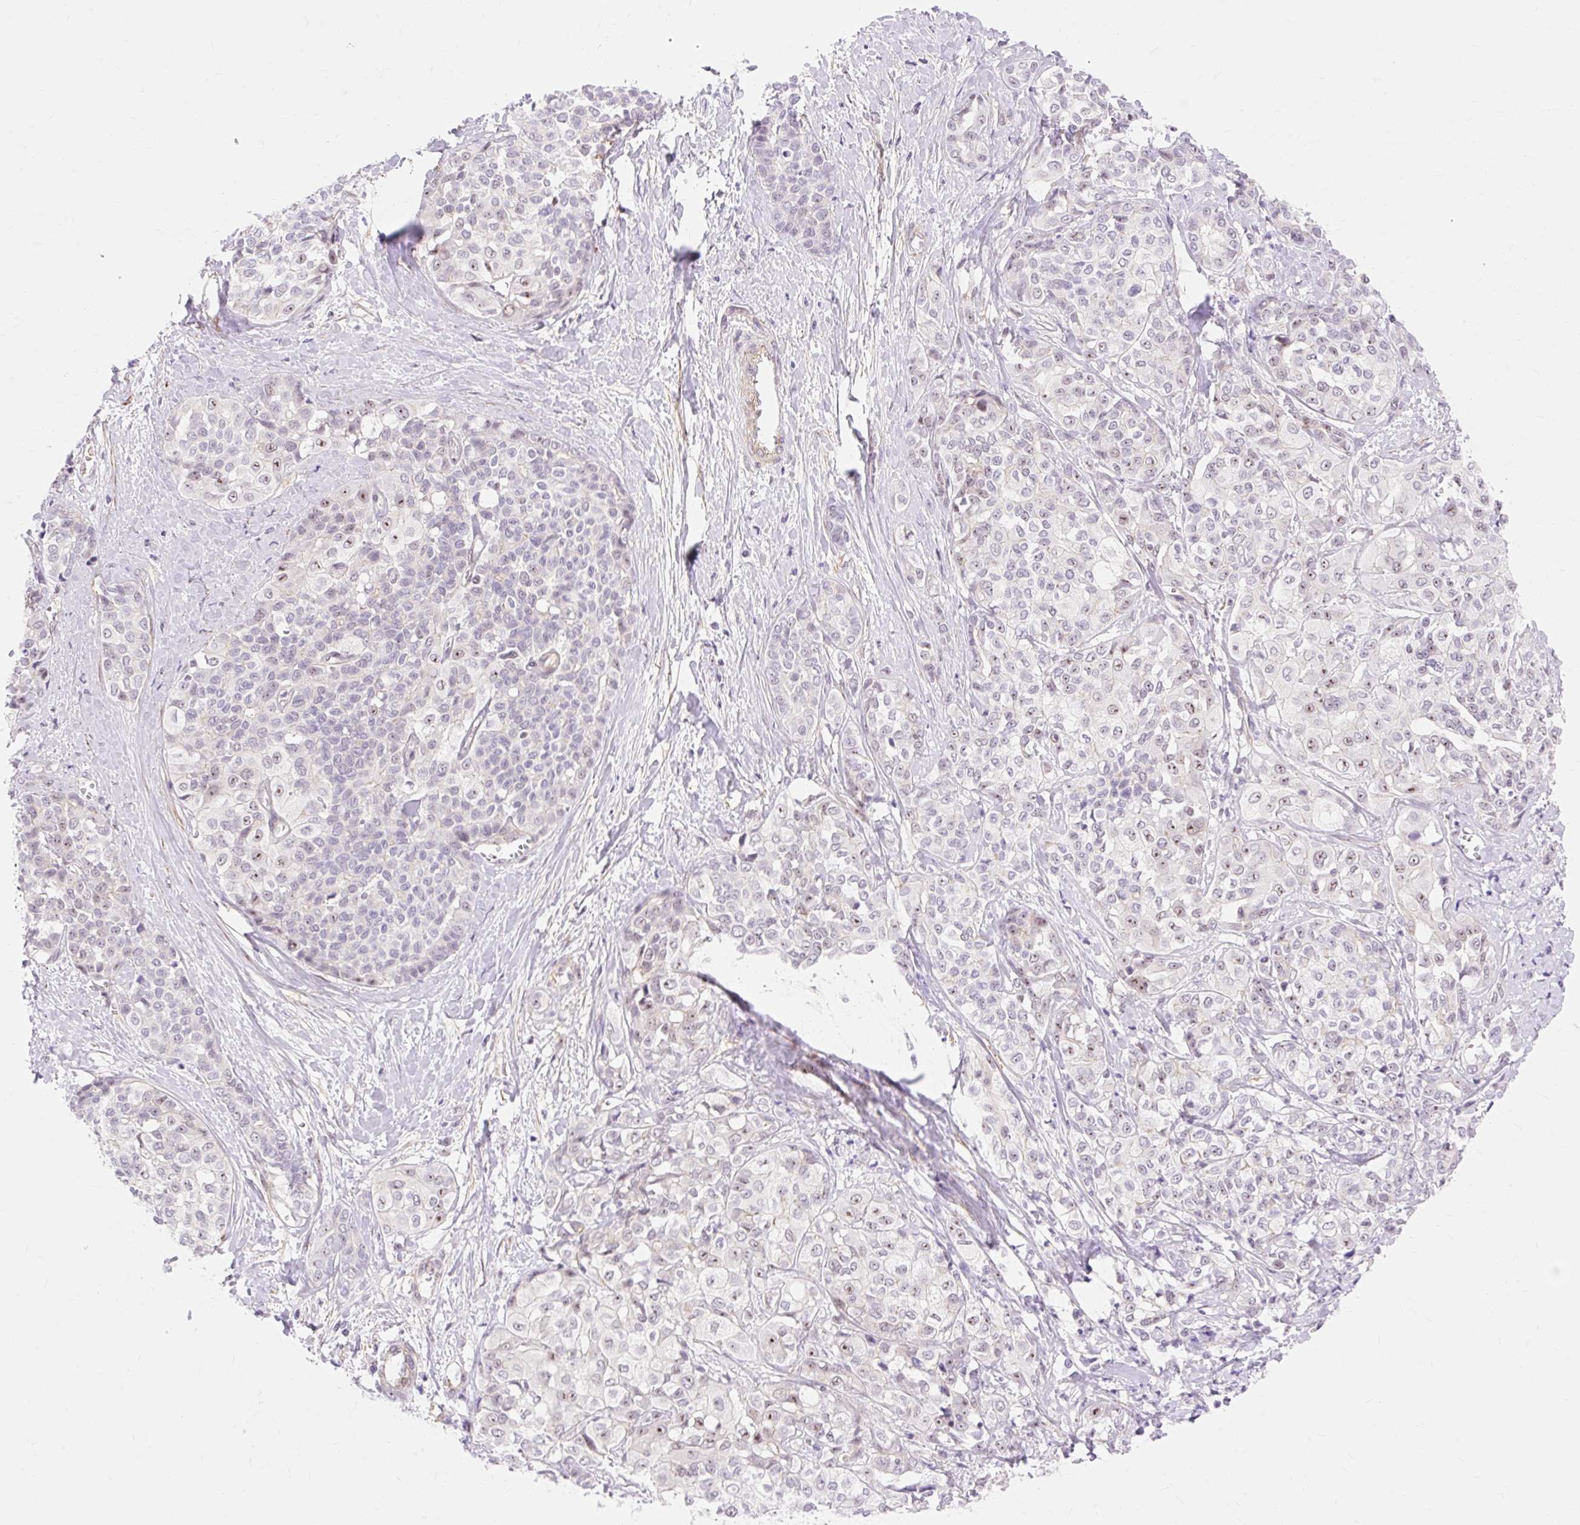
{"staining": {"intensity": "moderate", "quantity": "<25%", "location": "nuclear"}, "tissue": "liver cancer", "cell_type": "Tumor cells", "image_type": "cancer", "snomed": [{"axis": "morphology", "description": "Cholangiocarcinoma"}, {"axis": "topography", "description": "Liver"}], "caption": "High-power microscopy captured an immunohistochemistry (IHC) image of liver cancer (cholangiocarcinoma), revealing moderate nuclear expression in approximately <25% of tumor cells.", "gene": "OBP2A", "patient": {"sex": "female", "age": 77}}